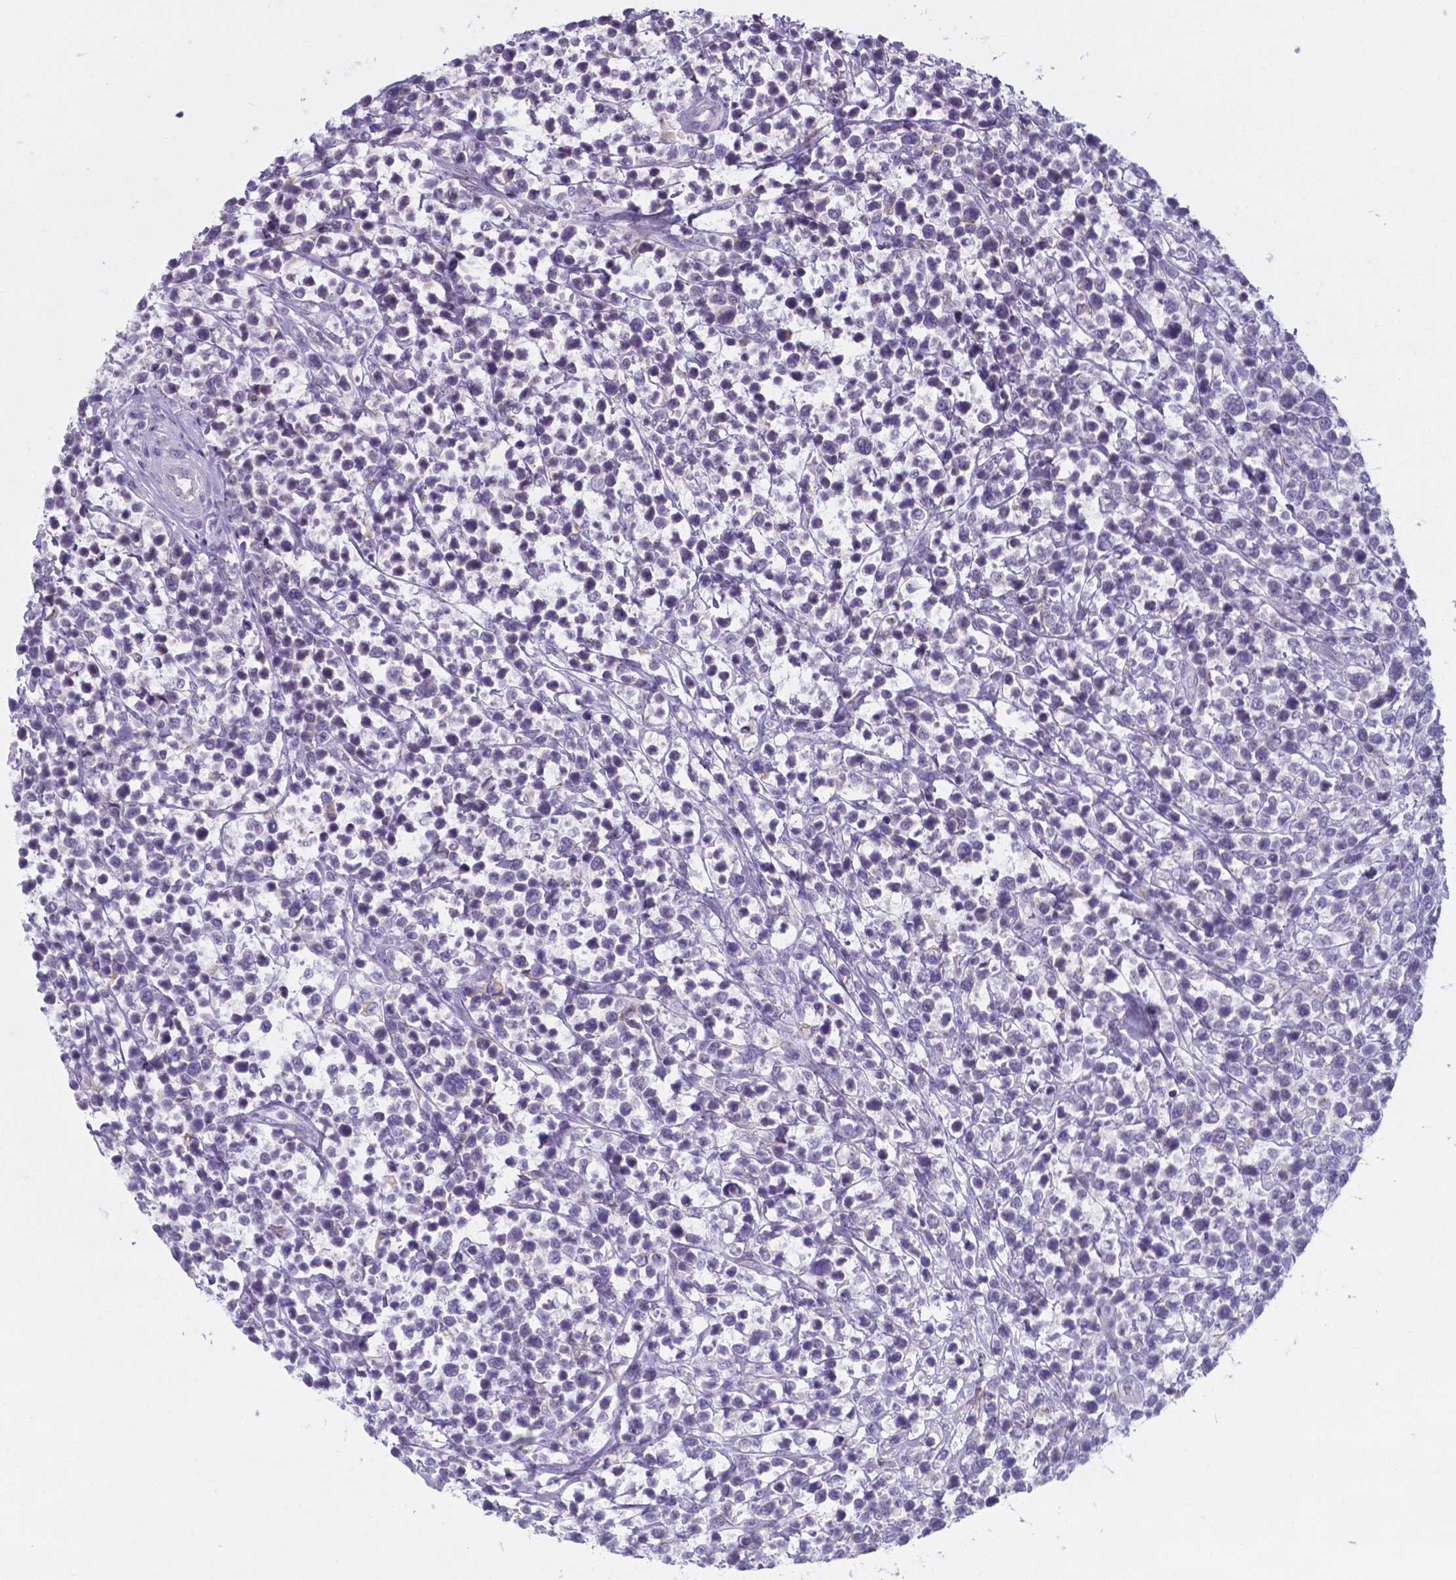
{"staining": {"intensity": "negative", "quantity": "none", "location": "none"}, "tissue": "lymphoma", "cell_type": "Tumor cells", "image_type": "cancer", "snomed": [{"axis": "morphology", "description": "Malignant lymphoma, non-Hodgkin's type, High grade"}, {"axis": "topography", "description": "Soft tissue"}], "caption": "Tumor cells show no significant protein expression in malignant lymphoma, non-Hodgkin's type (high-grade).", "gene": "AP5B1", "patient": {"sex": "female", "age": 56}}